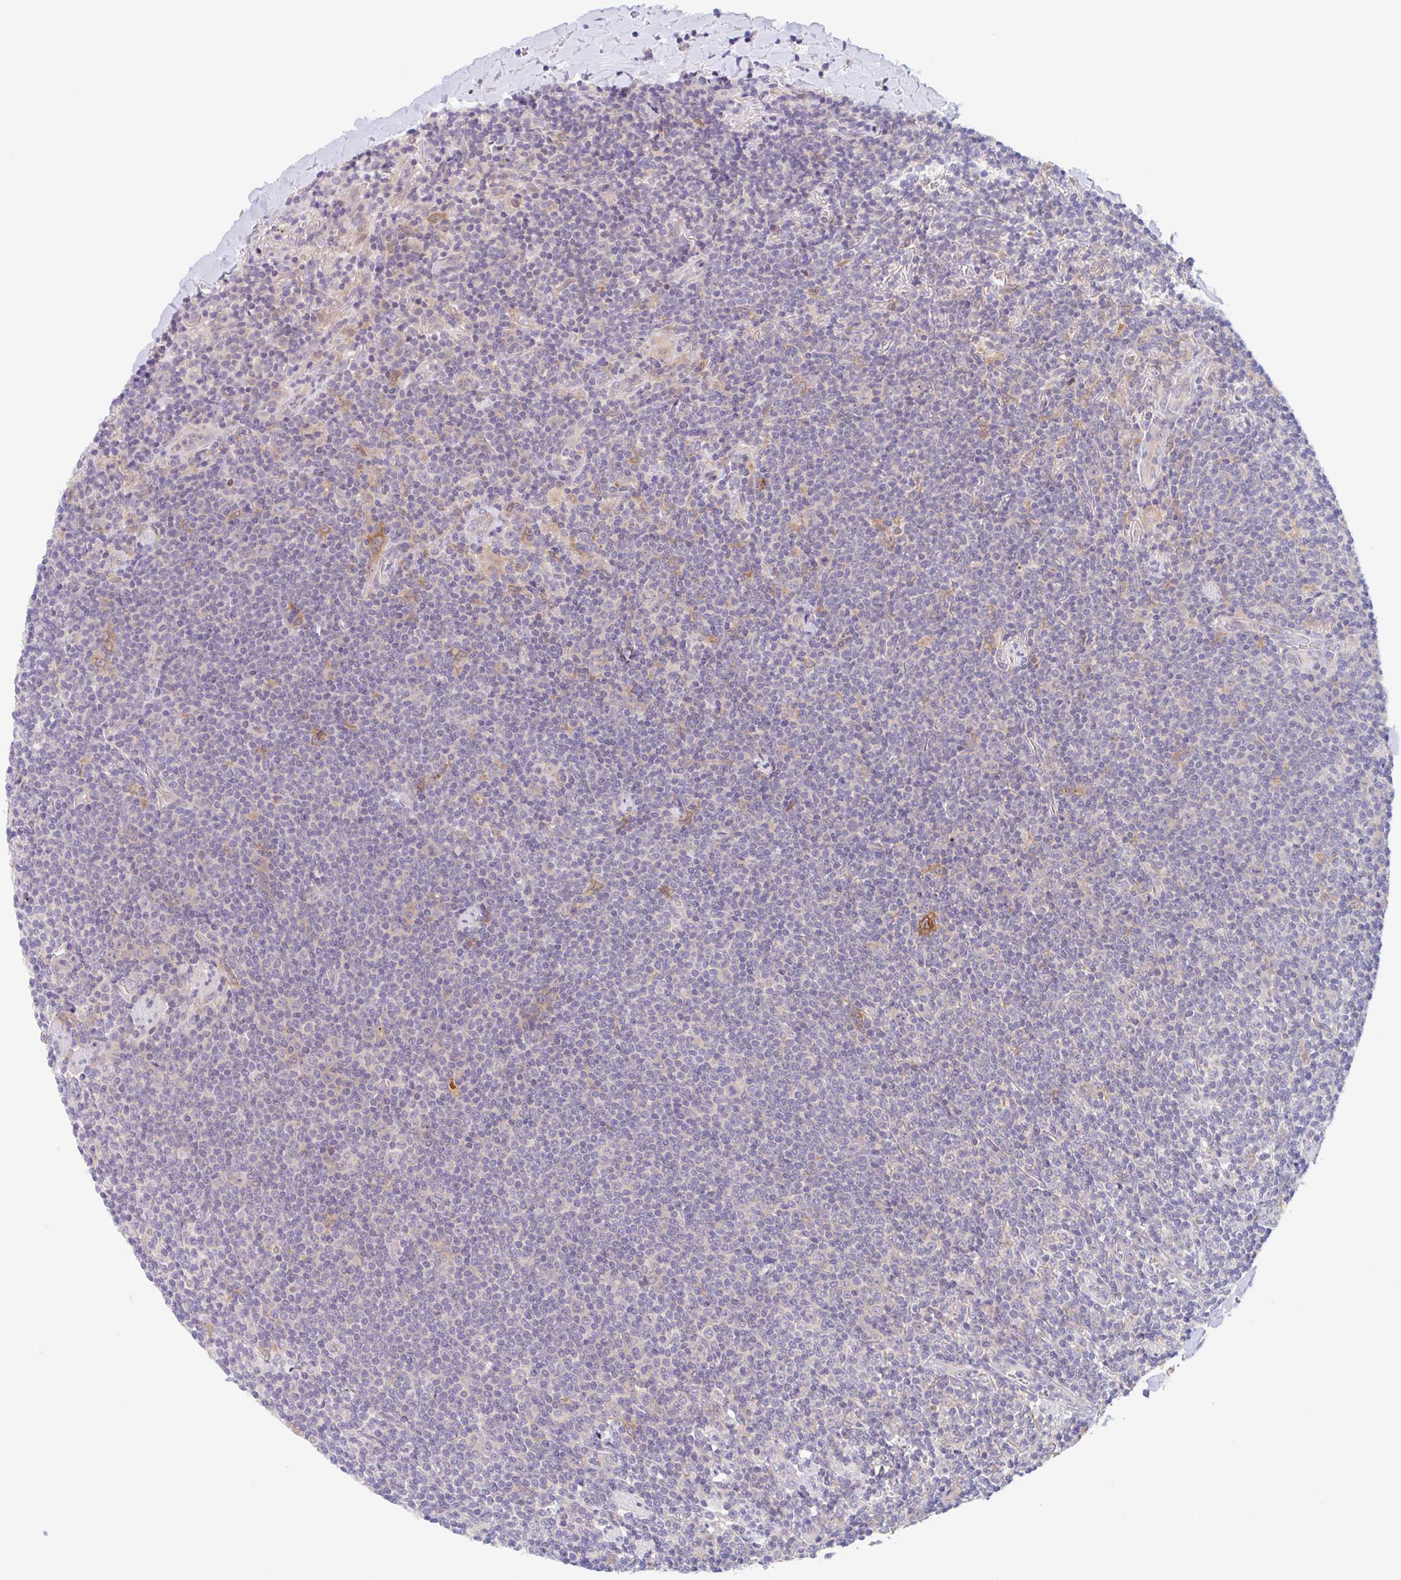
{"staining": {"intensity": "negative", "quantity": "none", "location": "none"}, "tissue": "lymphoma", "cell_type": "Tumor cells", "image_type": "cancer", "snomed": [{"axis": "morphology", "description": "Malignant lymphoma, non-Hodgkin's type, Low grade"}, {"axis": "topography", "description": "Lung"}], "caption": "This is an immunohistochemistry image of lymphoma. There is no expression in tumor cells.", "gene": "TMEM86A", "patient": {"sex": "female", "age": 71}}